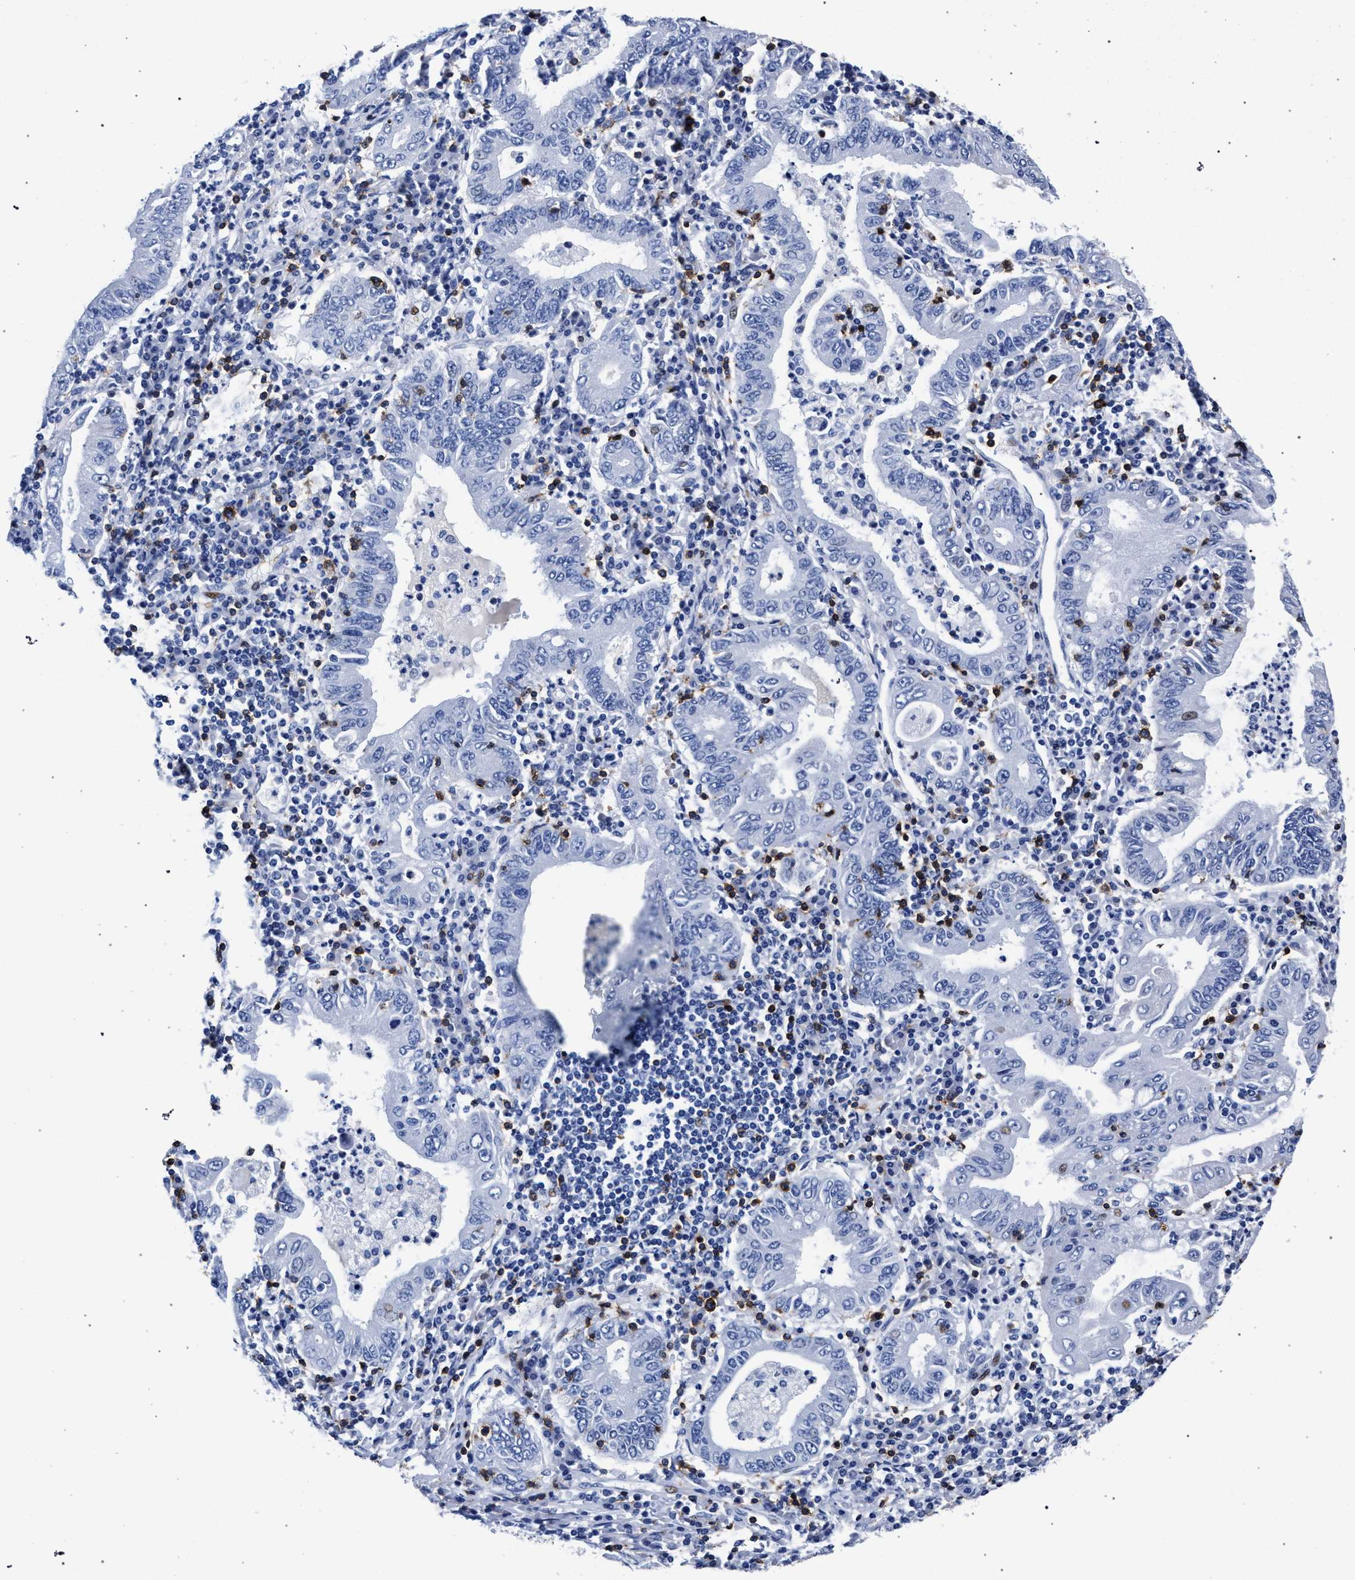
{"staining": {"intensity": "negative", "quantity": "none", "location": "none"}, "tissue": "stomach cancer", "cell_type": "Tumor cells", "image_type": "cancer", "snomed": [{"axis": "morphology", "description": "Normal tissue, NOS"}, {"axis": "morphology", "description": "Adenocarcinoma, NOS"}, {"axis": "topography", "description": "Esophagus"}, {"axis": "topography", "description": "Stomach, upper"}, {"axis": "topography", "description": "Peripheral nerve tissue"}], "caption": "Immunohistochemical staining of human stomach adenocarcinoma shows no significant staining in tumor cells.", "gene": "KLRK1", "patient": {"sex": "male", "age": 62}}